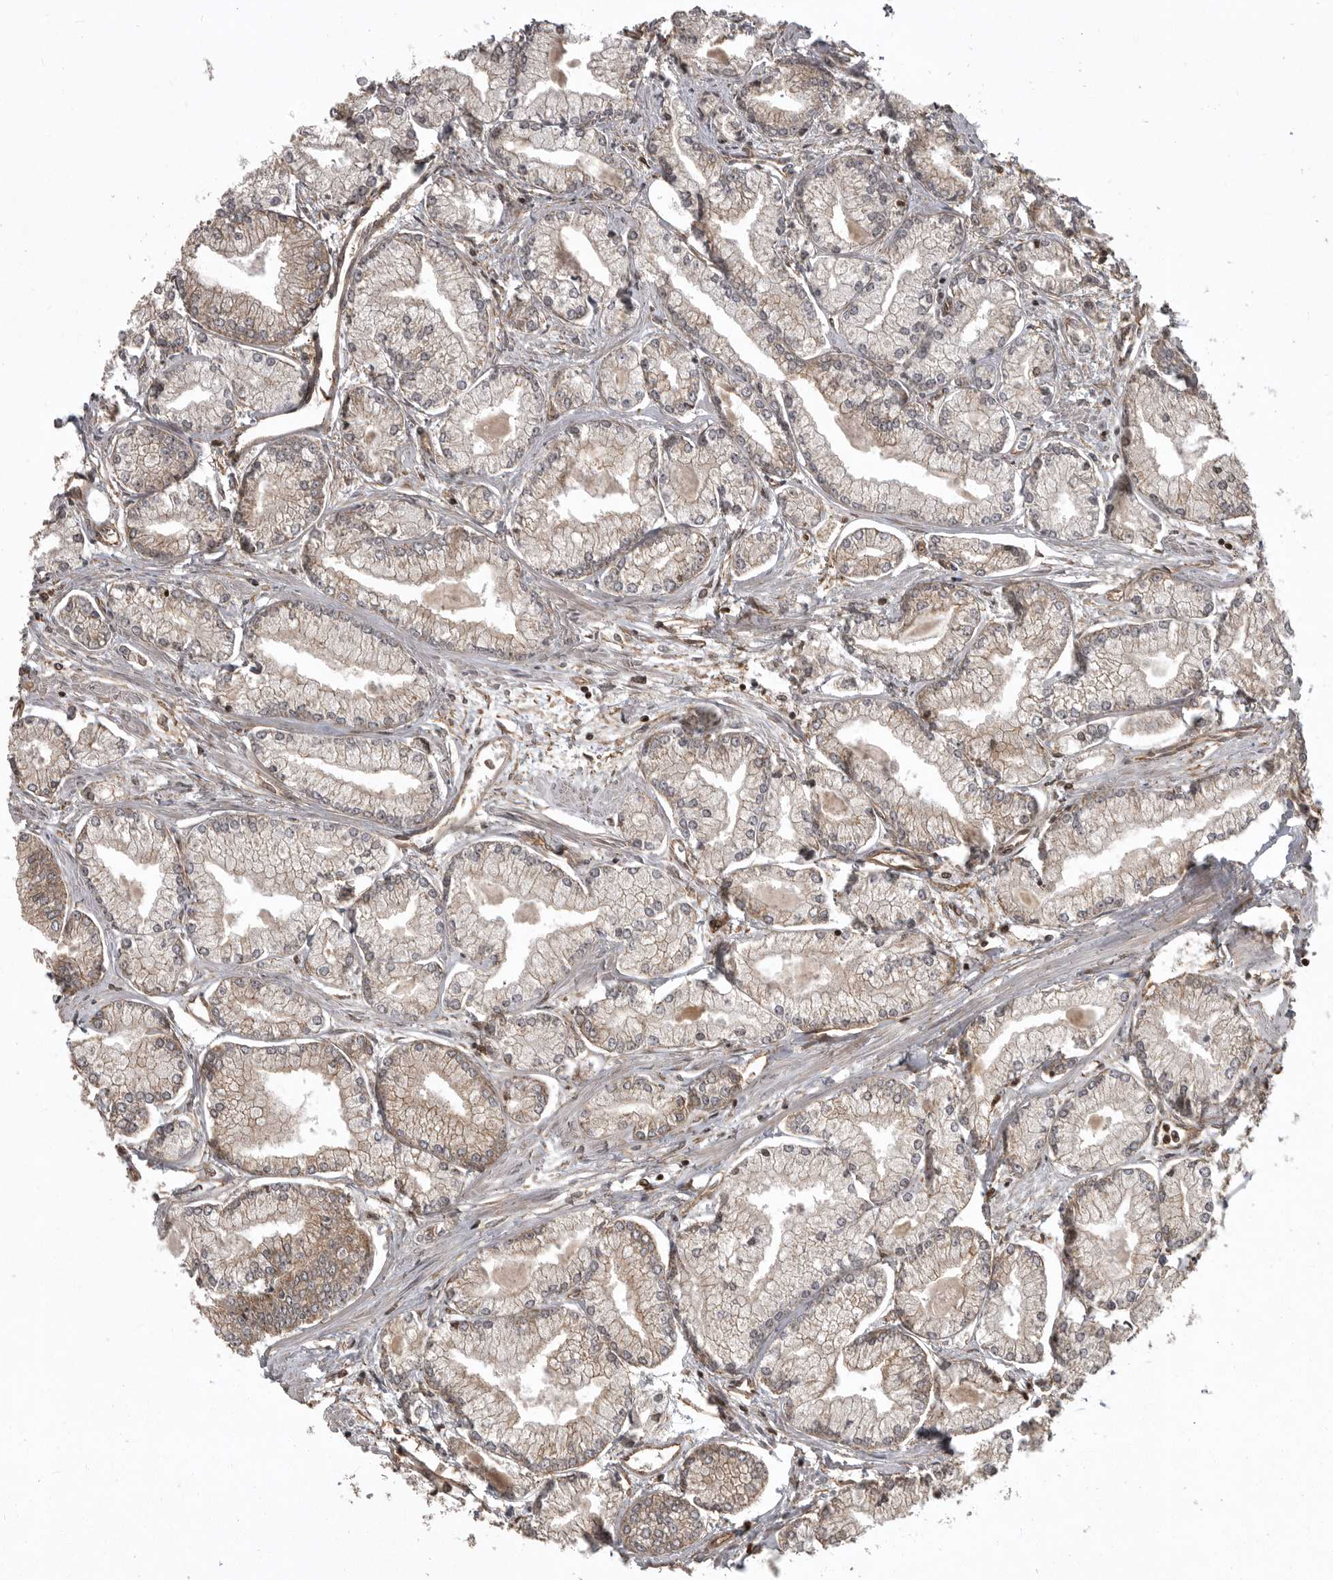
{"staining": {"intensity": "moderate", "quantity": "<25%", "location": "cytoplasmic/membranous"}, "tissue": "prostate cancer", "cell_type": "Tumor cells", "image_type": "cancer", "snomed": [{"axis": "morphology", "description": "Adenocarcinoma, Low grade"}, {"axis": "topography", "description": "Prostate"}], "caption": "There is low levels of moderate cytoplasmic/membranous staining in tumor cells of prostate cancer (low-grade adenocarcinoma), as demonstrated by immunohistochemical staining (brown color).", "gene": "DNAJC8", "patient": {"sex": "male", "age": 52}}